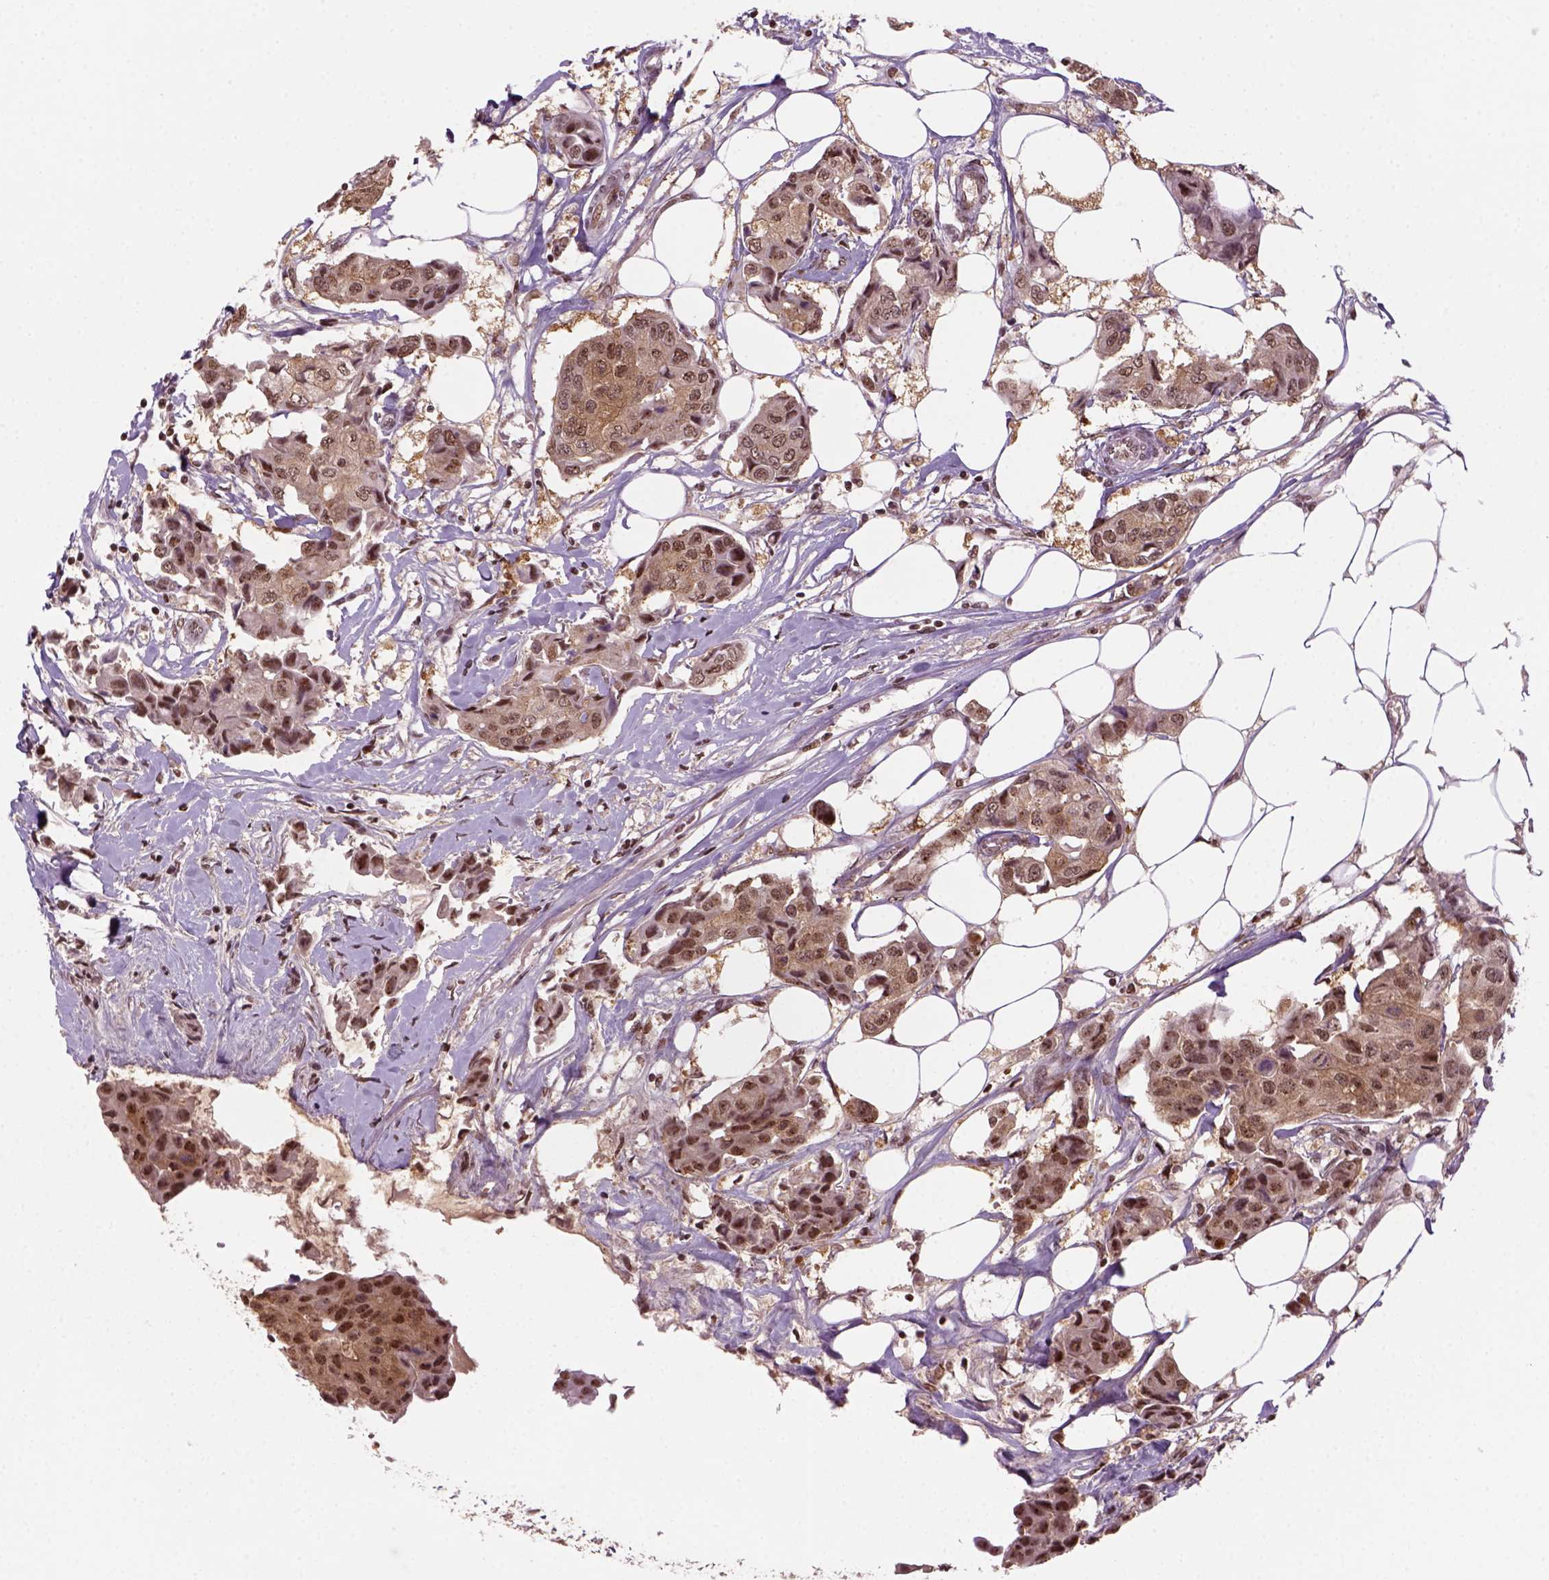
{"staining": {"intensity": "moderate", "quantity": ">75%", "location": "cytoplasmic/membranous,nuclear"}, "tissue": "breast cancer", "cell_type": "Tumor cells", "image_type": "cancer", "snomed": [{"axis": "morphology", "description": "Duct carcinoma"}, {"axis": "topography", "description": "Breast"}, {"axis": "topography", "description": "Lymph node"}], "caption": "Immunohistochemical staining of human invasive ductal carcinoma (breast) demonstrates medium levels of moderate cytoplasmic/membranous and nuclear protein staining in approximately >75% of tumor cells. The protein of interest is shown in brown color, while the nuclei are stained blue.", "gene": "GOT1", "patient": {"sex": "female", "age": 80}}